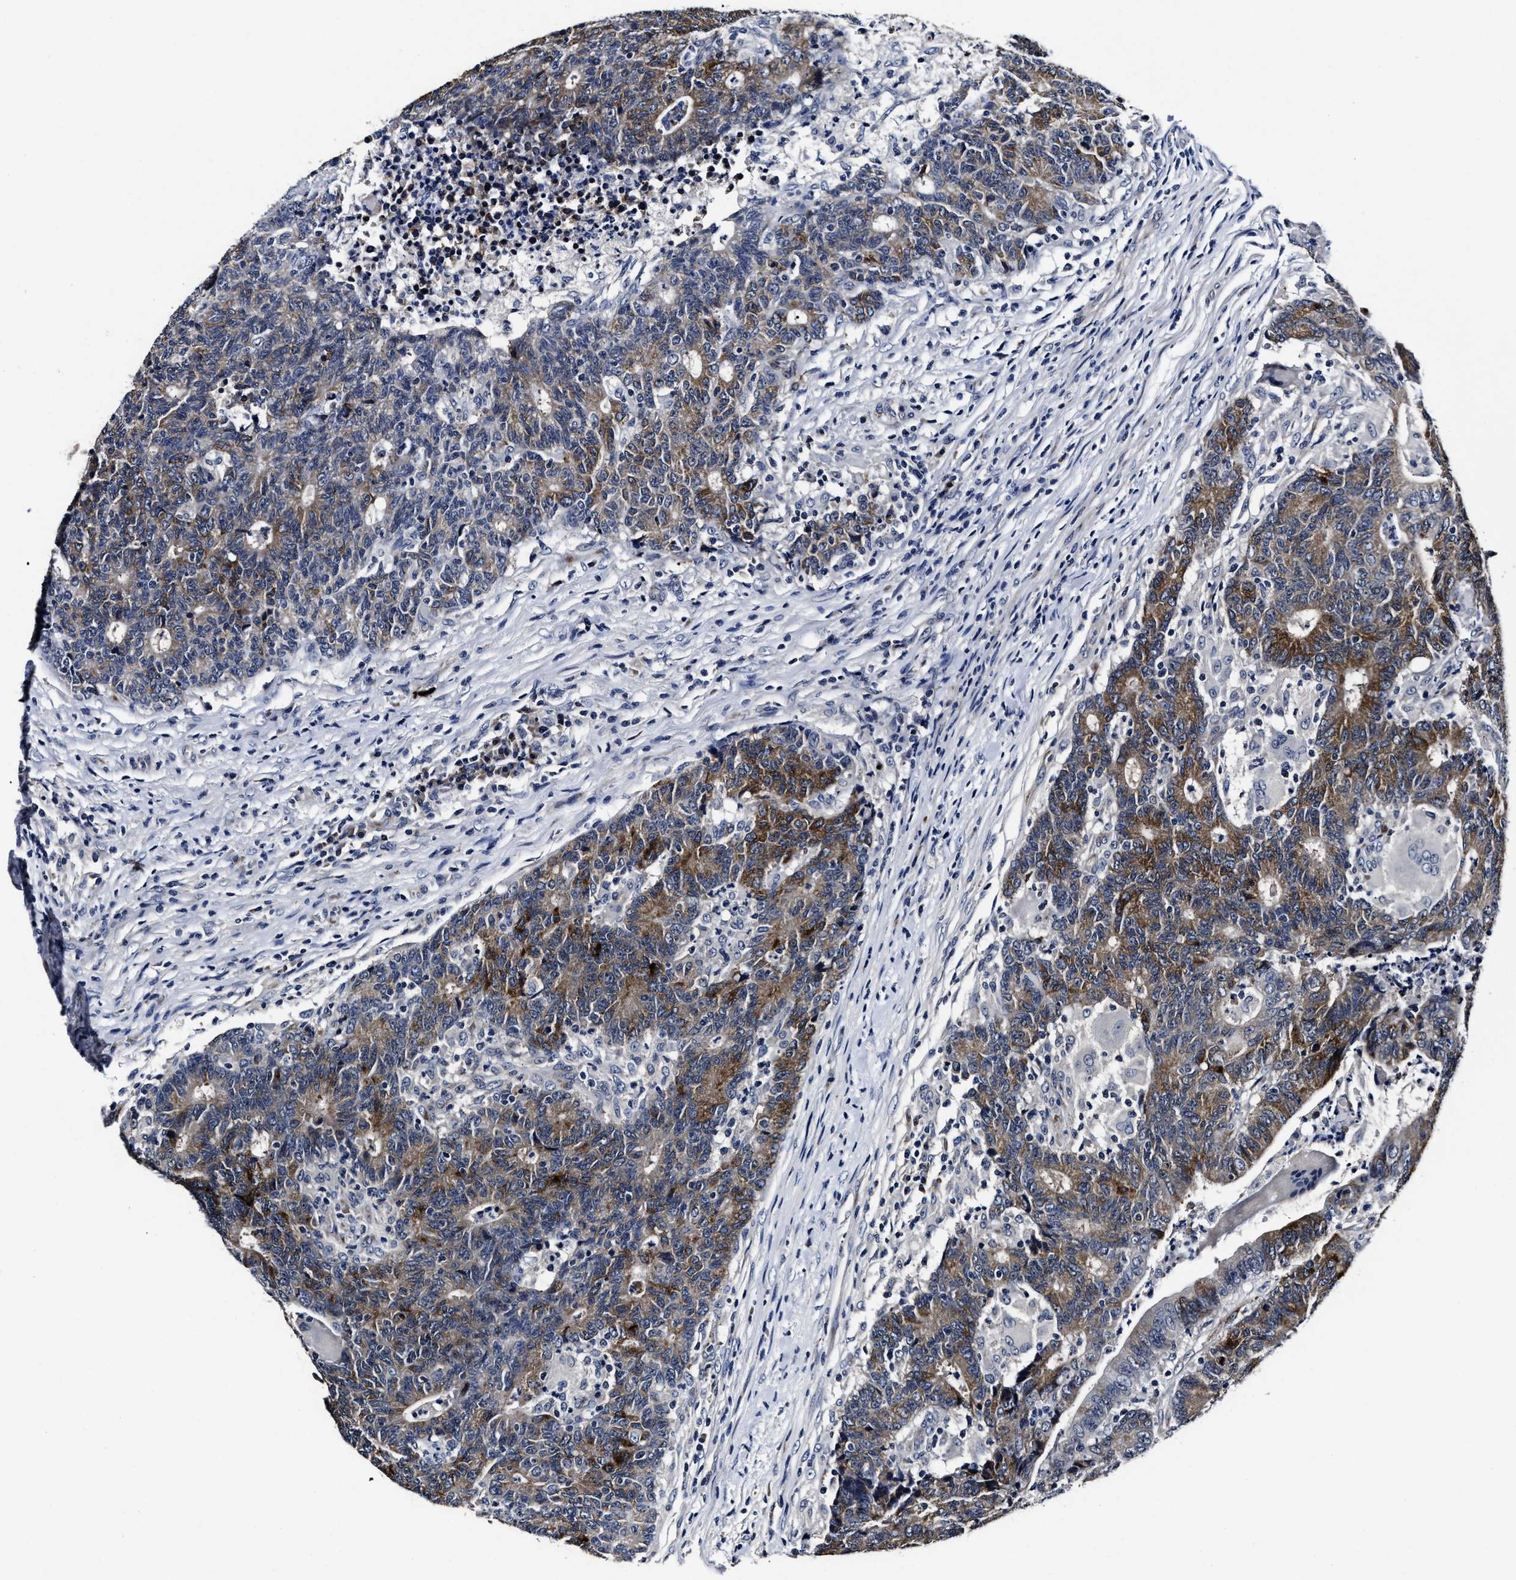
{"staining": {"intensity": "moderate", "quantity": ">75%", "location": "cytoplasmic/membranous"}, "tissue": "colorectal cancer", "cell_type": "Tumor cells", "image_type": "cancer", "snomed": [{"axis": "morphology", "description": "Normal tissue, NOS"}, {"axis": "morphology", "description": "Adenocarcinoma, NOS"}, {"axis": "topography", "description": "Colon"}], "caption": "Human colorectal cancer stained with a brown dye shows moderate cytoplasmic/membranous positive expression in about >75% of tumor cells.", "gene": "OLFML2A", "patient": {"sex": "female", "age": 75}}